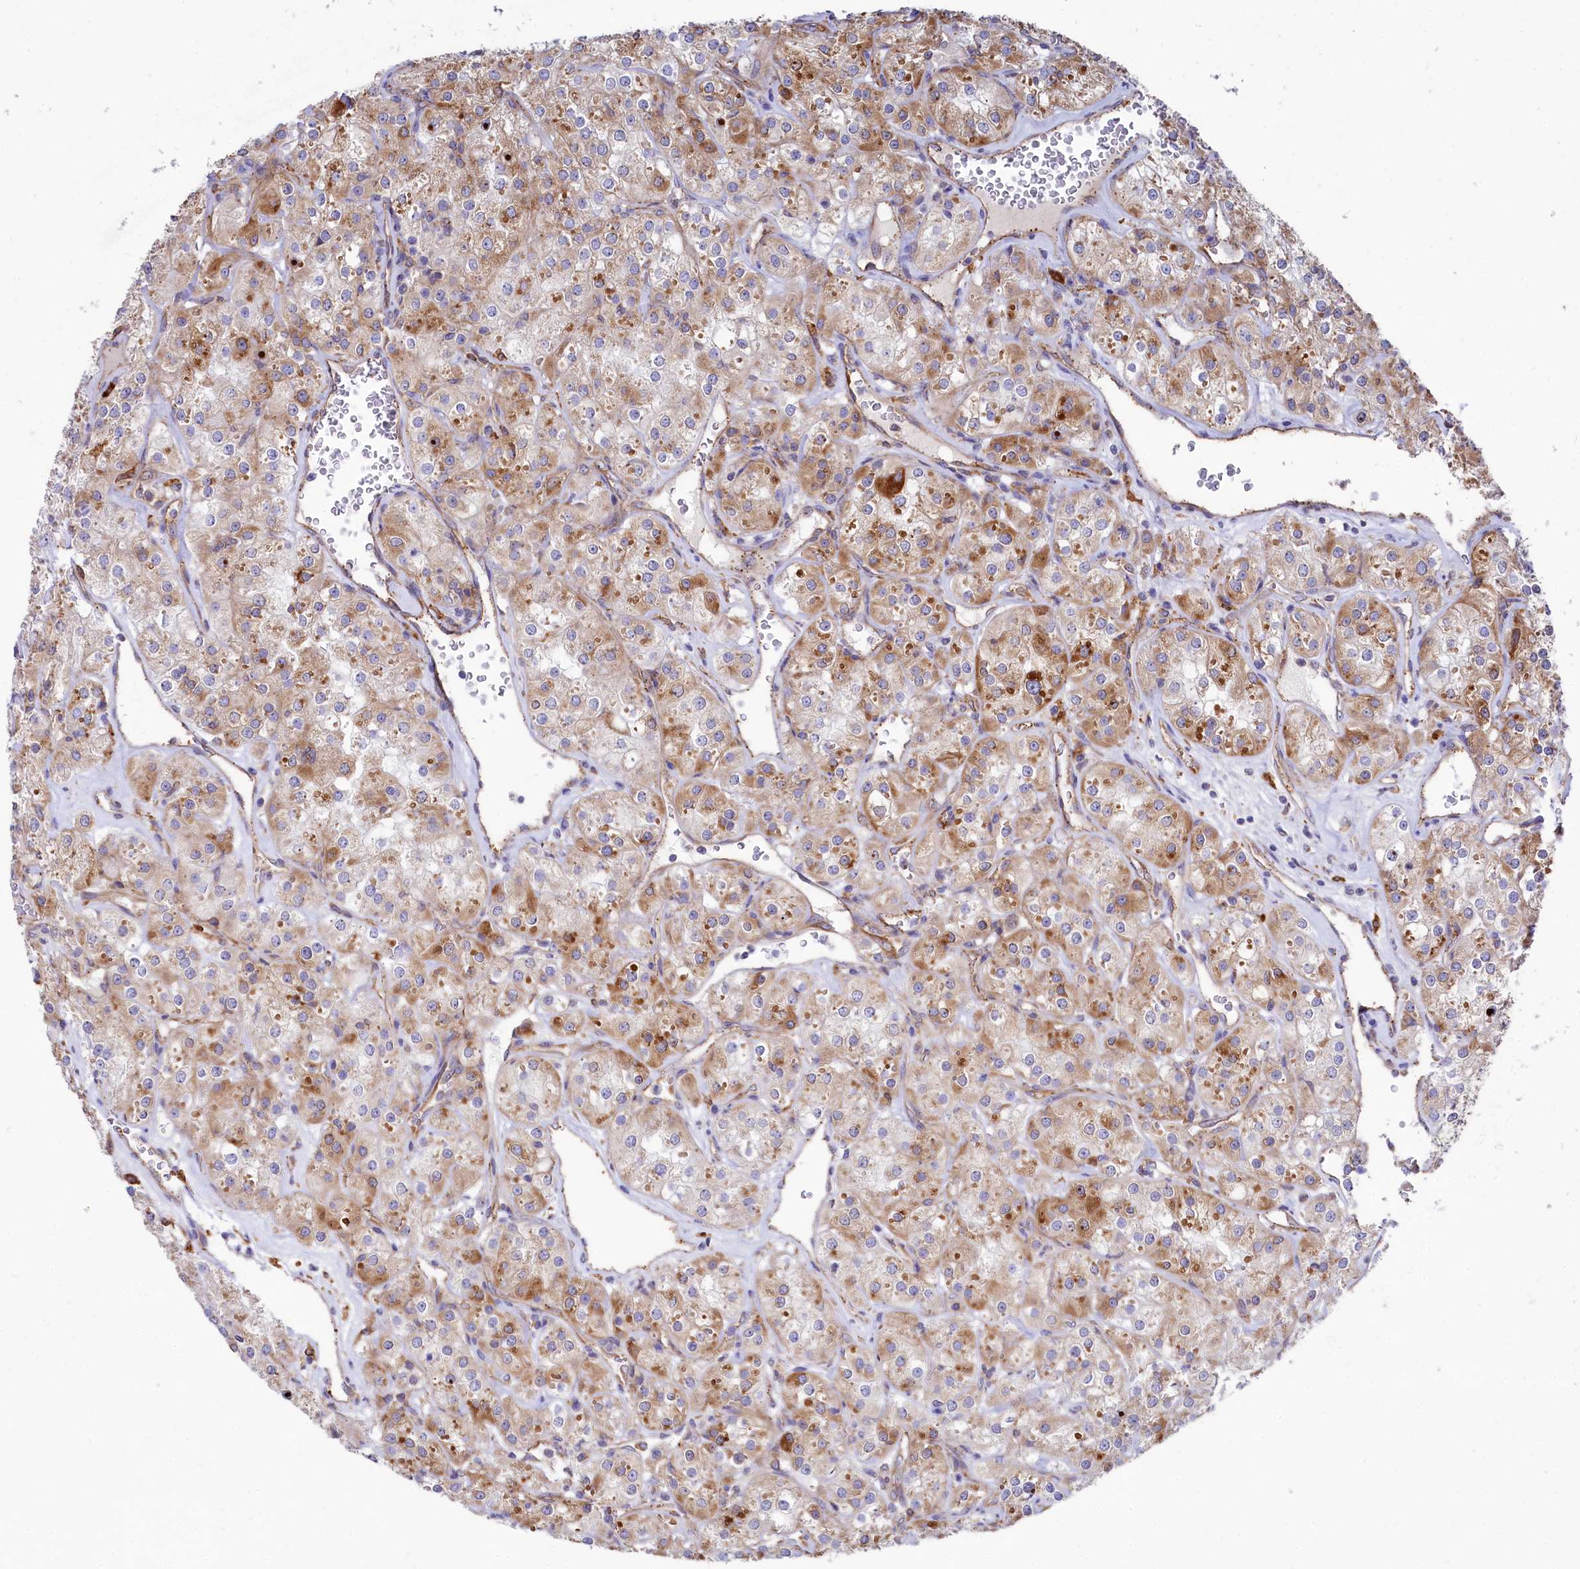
{"staining": {"intensity": "moderate", "quantity": ">75%", "location": "cytoplasmic/membranous"}, "tissue": "renal cancer", "cell_type": "Tumor cells", "image_type": "cancer", "snomed": [{"axis": "morphology", "description": "Adenocarcinoma, NOS"}, {"axis": "topography", "description": "Kidney"}], "caption": "Immunohistochemistry image of neoplastic tissue: human renal cancer stained using immunohistochemistry exhibits medium levels of moderate protein expression localized specifically in the cytoplasmic/membranous of tumor cells, appearing as a cytoplasmic/membranous brown color.", "gene": "CHID1", "patient": {"sex": "male", "age": 77}}